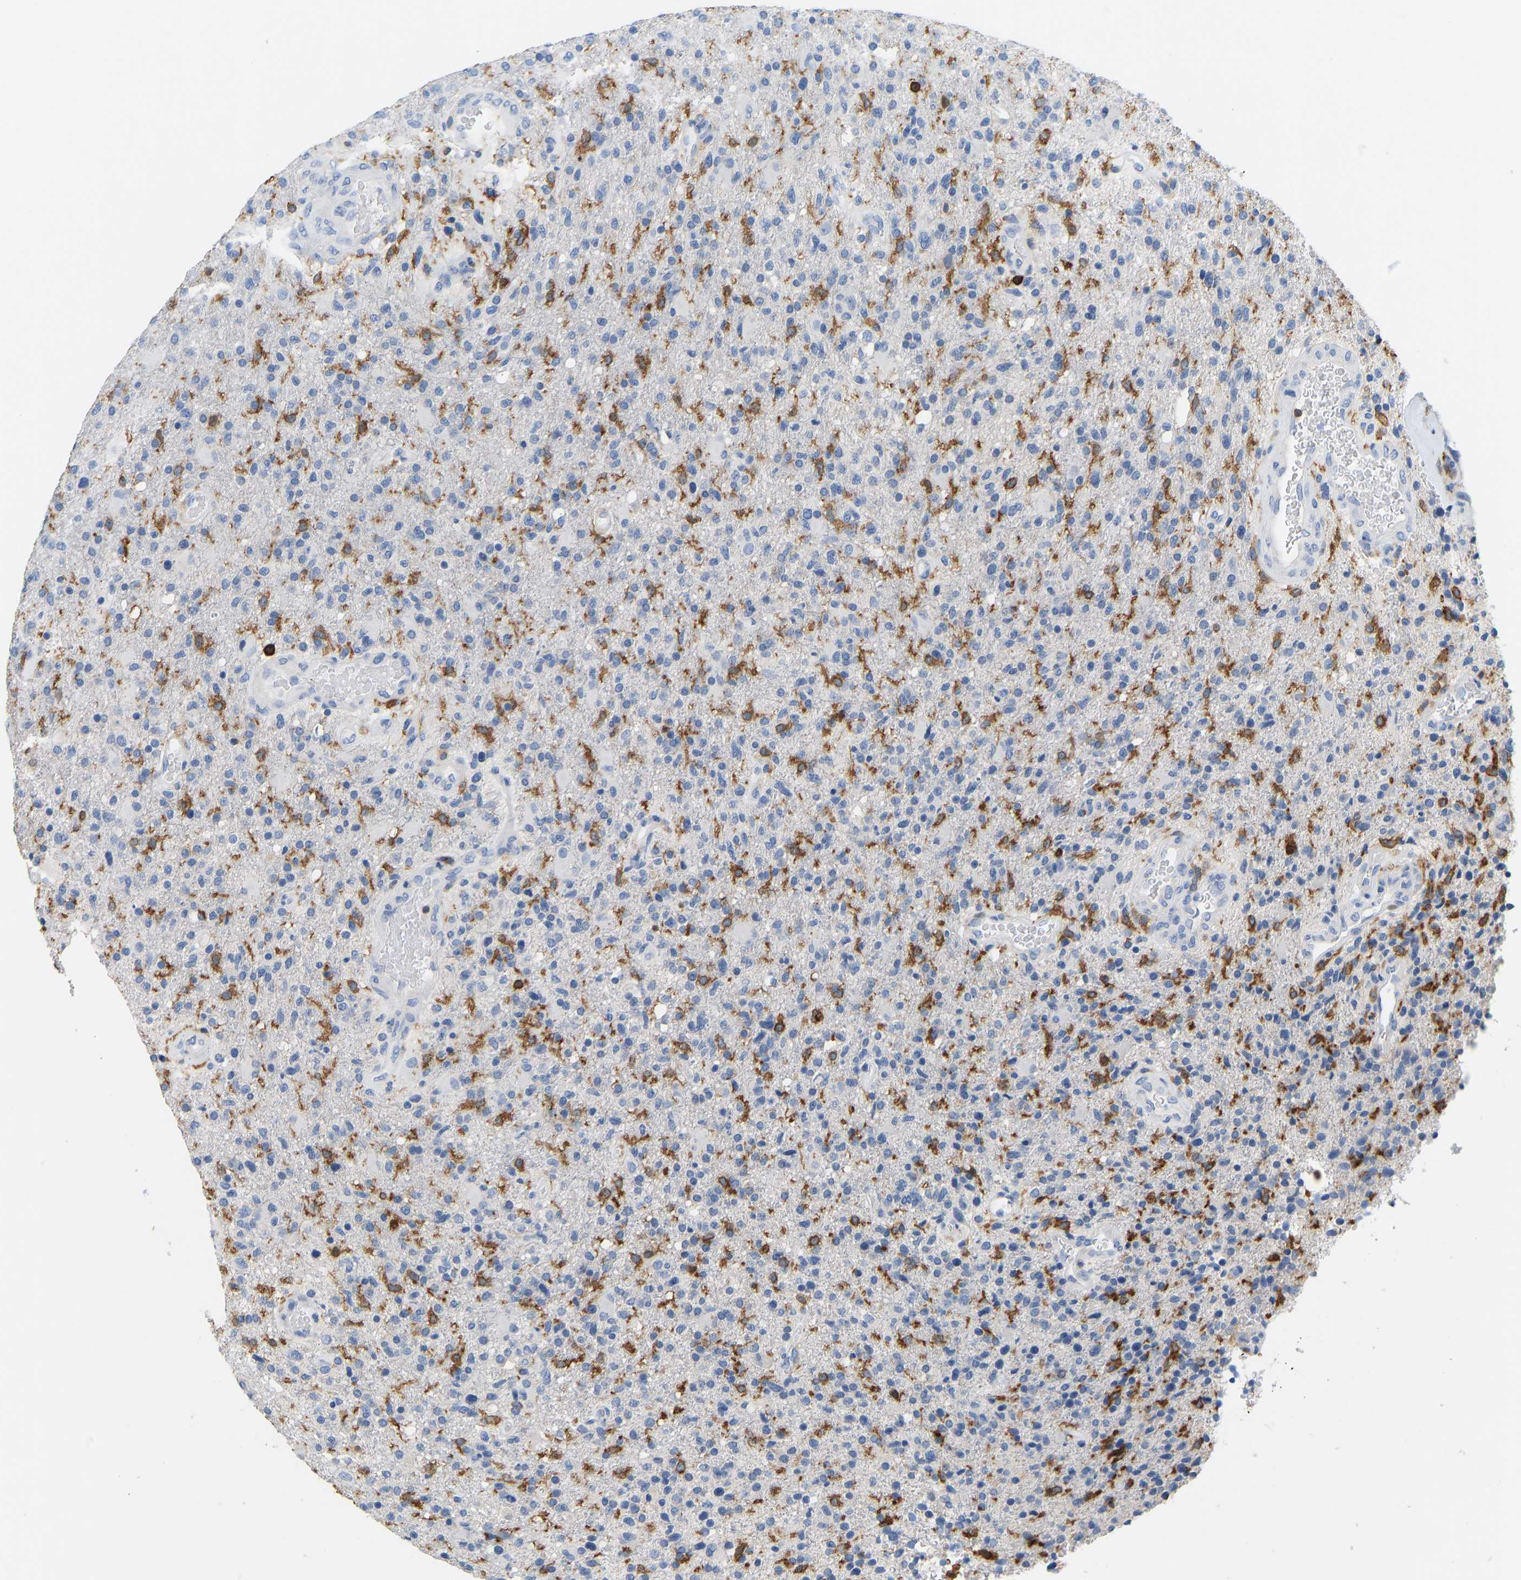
{"staining": {"intensity": "moderate", "quantity": "<25%", "location": "cytoplasmic/membranous"}, "tissue": "glioma", "cell_type": "Tumor cells", "image_type": "cancer", "snomed": [{"axis": "morphology", "description": "Glioma, malignant, High grade"}, {"axis": "topography", "description": "Brain"}], "caption": "Immunohistochemistry micrograph of neoplastic tissue: glioma stained using IHC displays low levels of moderate protein expression localized specifically in the cytoplasmic/membranous of tumor cells, appearing as a cytoplasmic/membranous brown color.", "gene": "EVL", "patient": {"sex": "male", "age": 72}}